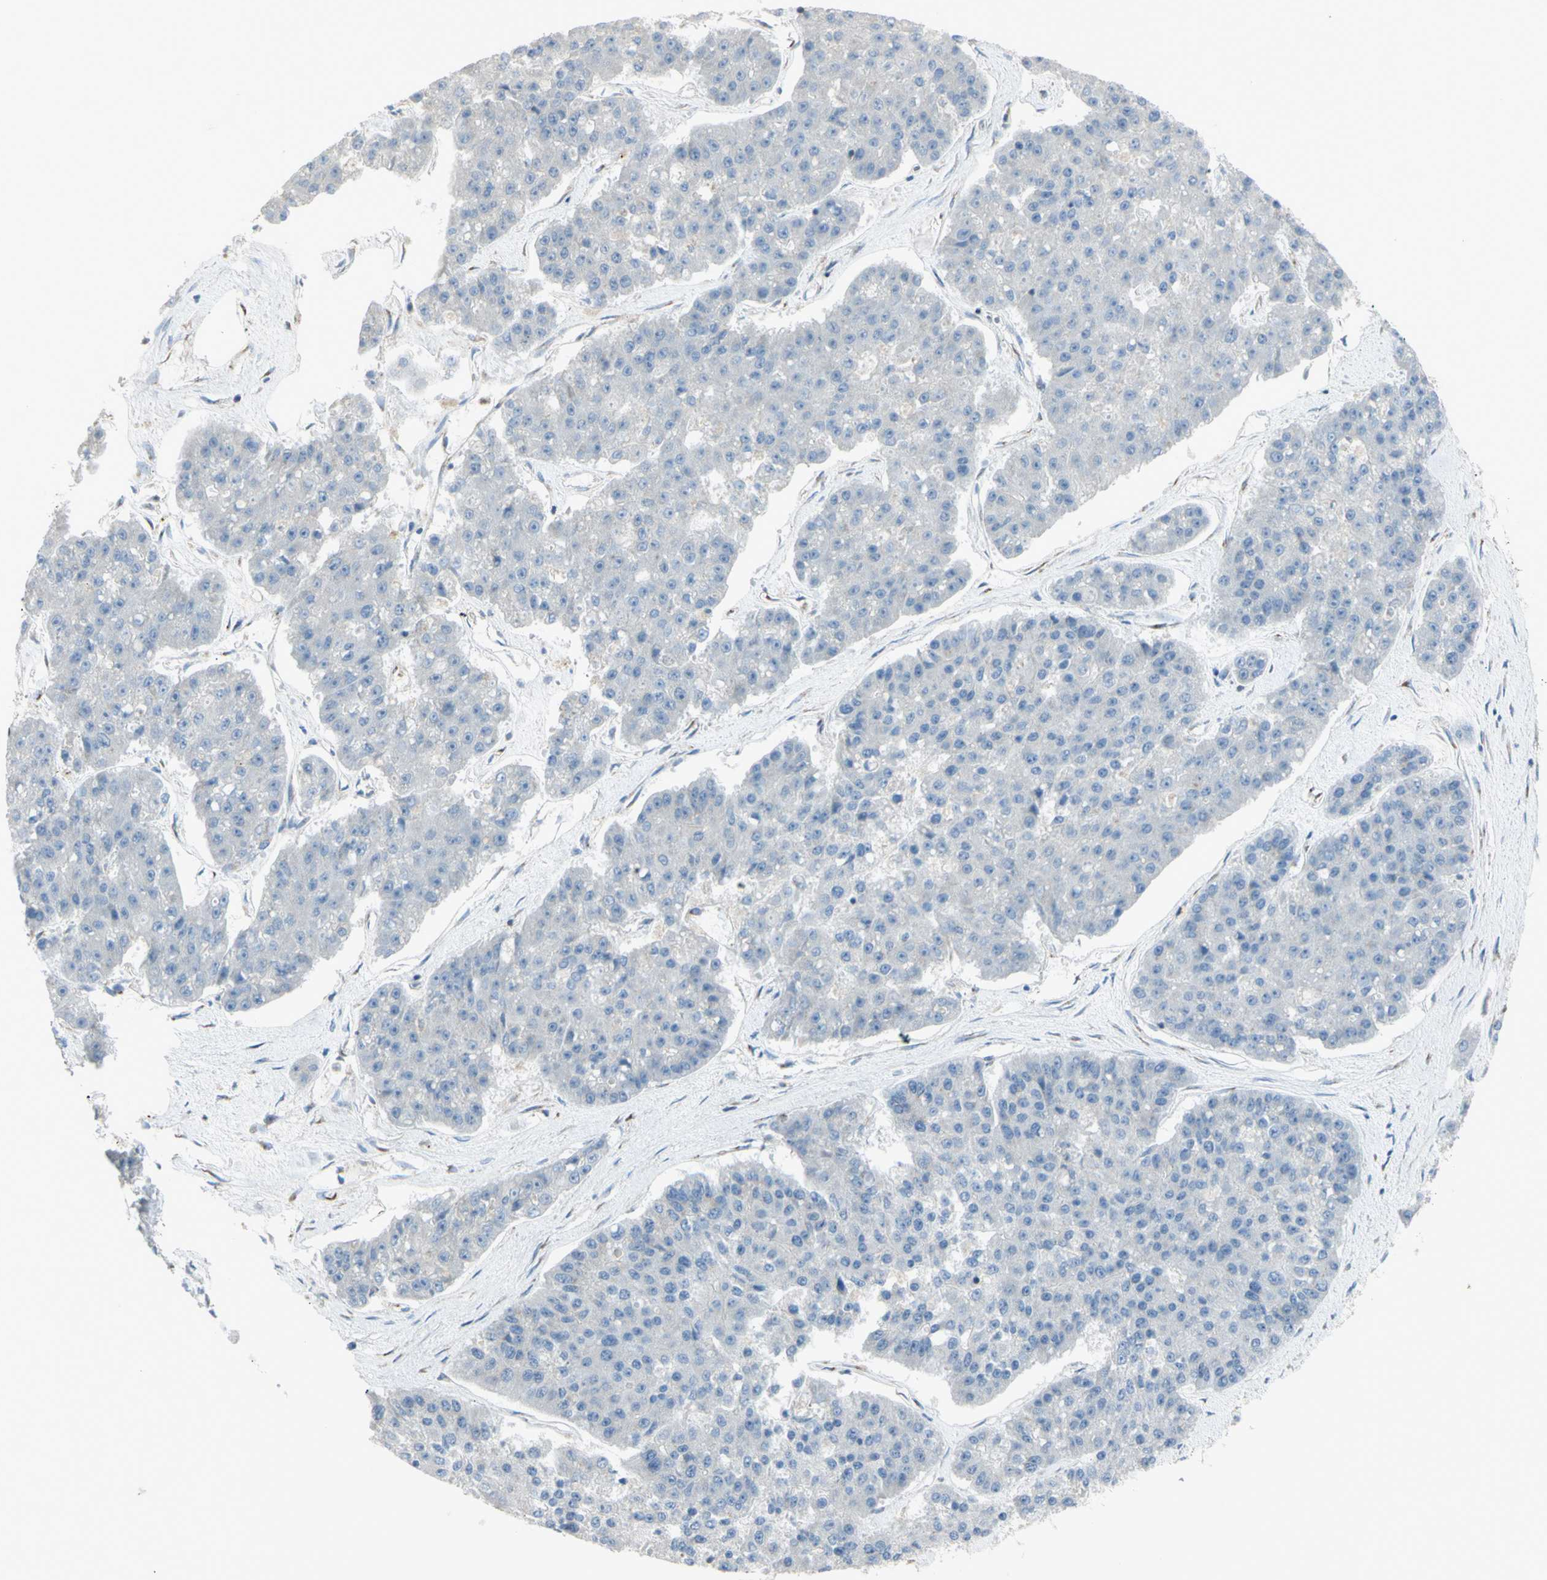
{"staining": {"intensity": "negative", "quantity": "none", "location": "none"}, "tissue": "pancreatic cancer", "cell_type": "Tumor cells", "image_type": "cancer", "snomed": [{"axis": "morphology", "description": "Adenocarcinoma, NOS"}, {"axis": "topography", "description": "Pancreas"}], "caption": "A photomicrograph of human pancreatic cancer is negative for staining in tumor cells.", "gene": "B4GALT3", "patient": {"sex": "male", "age": 50}}